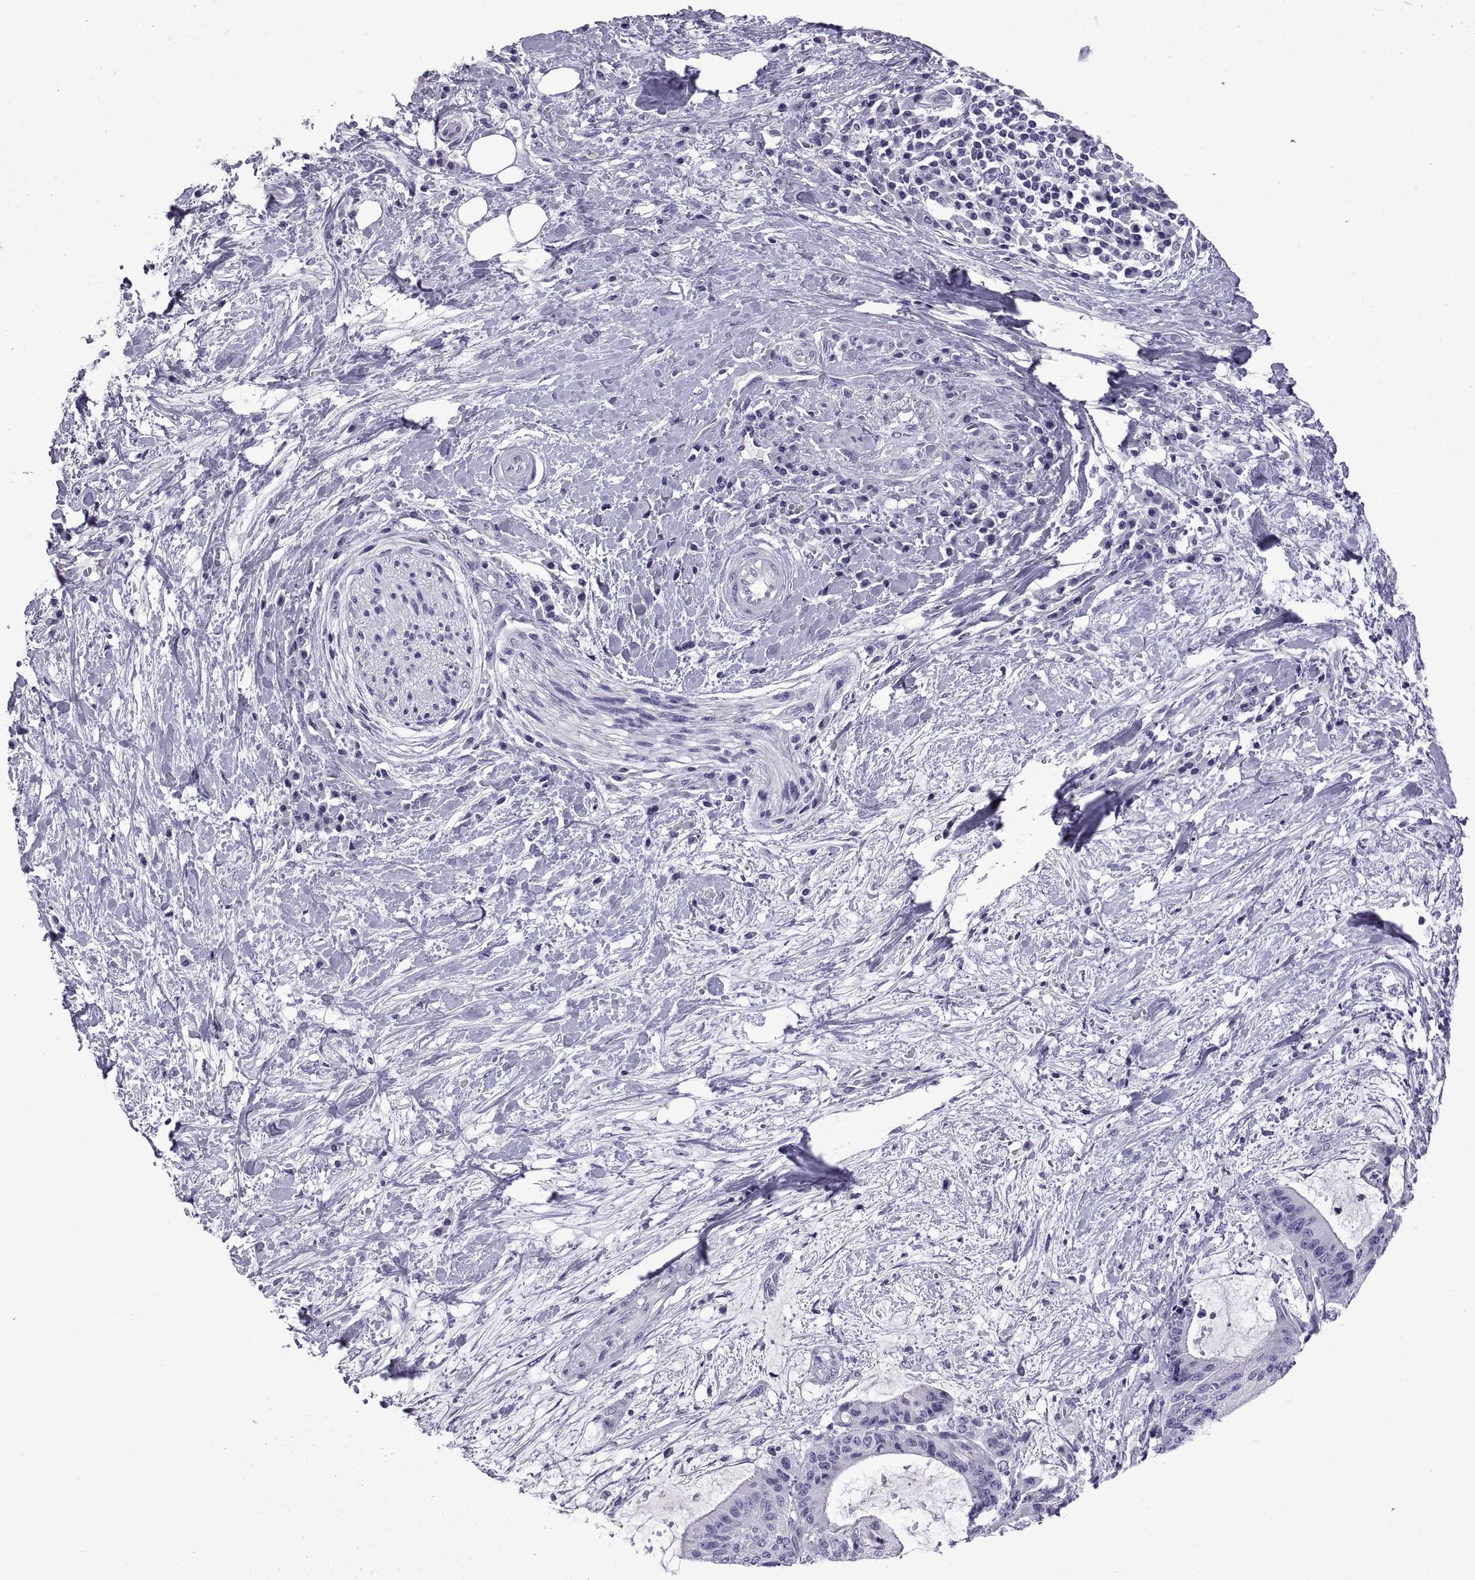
{"staining": {"intensity": "negative", "quantity": "none", "location": "none"}, "tissue": "liver cancer", "cell_type": "Tumor cells", "image_type": "cancer", "snomed": [{"axis": "morphology", "description": "Cholangiocarcinoma"}, {"axis": "topography", "description": "Liver"}], "caption": "Liver cancer (cholangiocarcinoma) was stained to show a protein in brown. There is no significant staining in tumor cells.", "gene": "SPDYE1", "patient": {"sex": "female", "age": 73}}